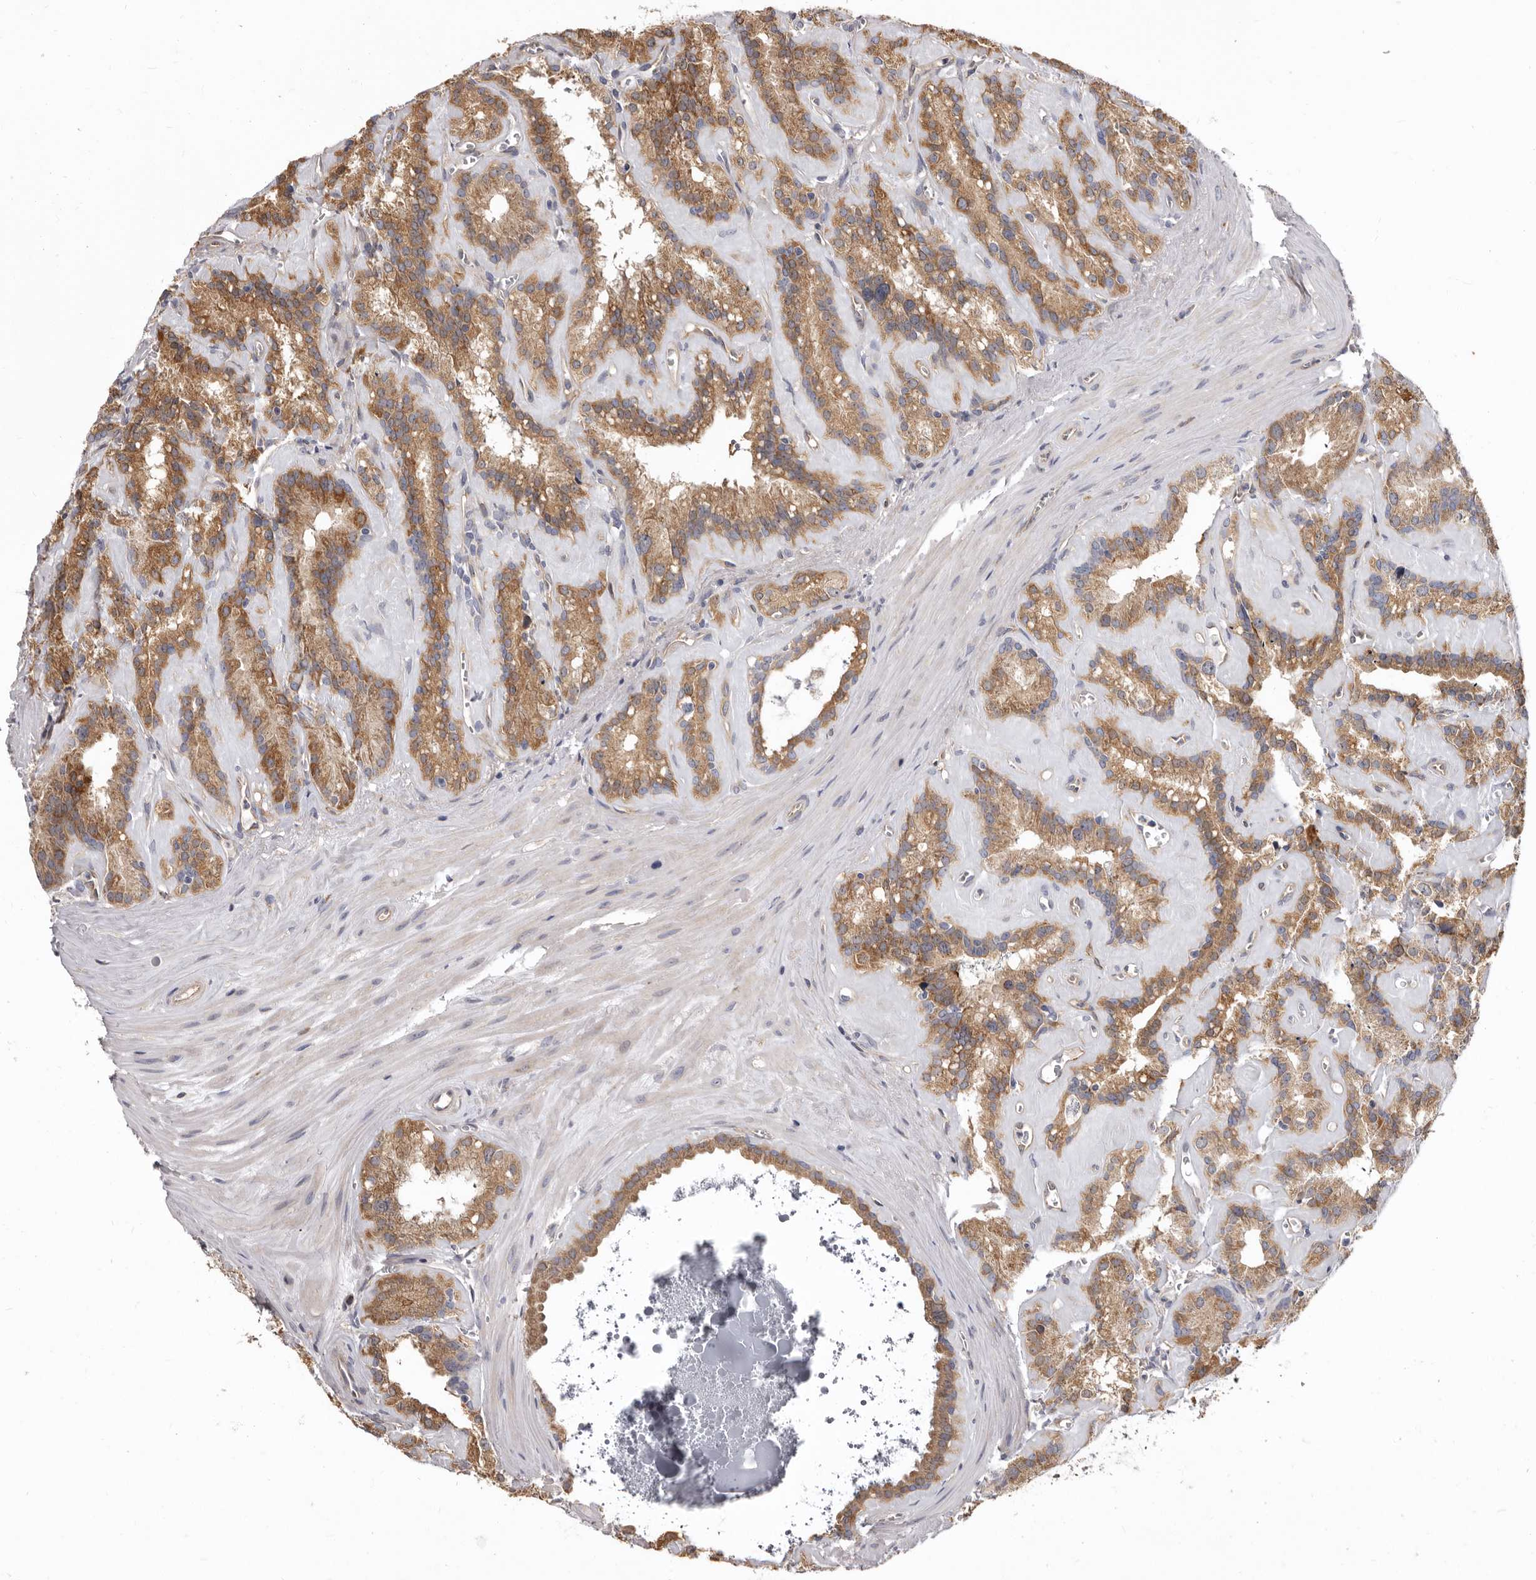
{"staining": {"intensity": "moderate", "quantity": ">75%", "location": "cytoplasmic/membranous"}, "tissue": "seminal vesicle", "cell_type": "Glandular cells", "image_type": "normal", "snomed": [{"axis": "morphology", "description": "Normal tissue, NOS"}, {"axis": "topography", "description": "Prostate"}, {"axis": "topography", "description": "Seminal veicle"}], "caption": "Seminal vesicle stained with a brown dye demonstrates moderate cytoplasmic/membranous positive staining in approximately >75% of glandular cells.", "gene": "FMO2", "patient": {"sex": "male", "age": 59}}